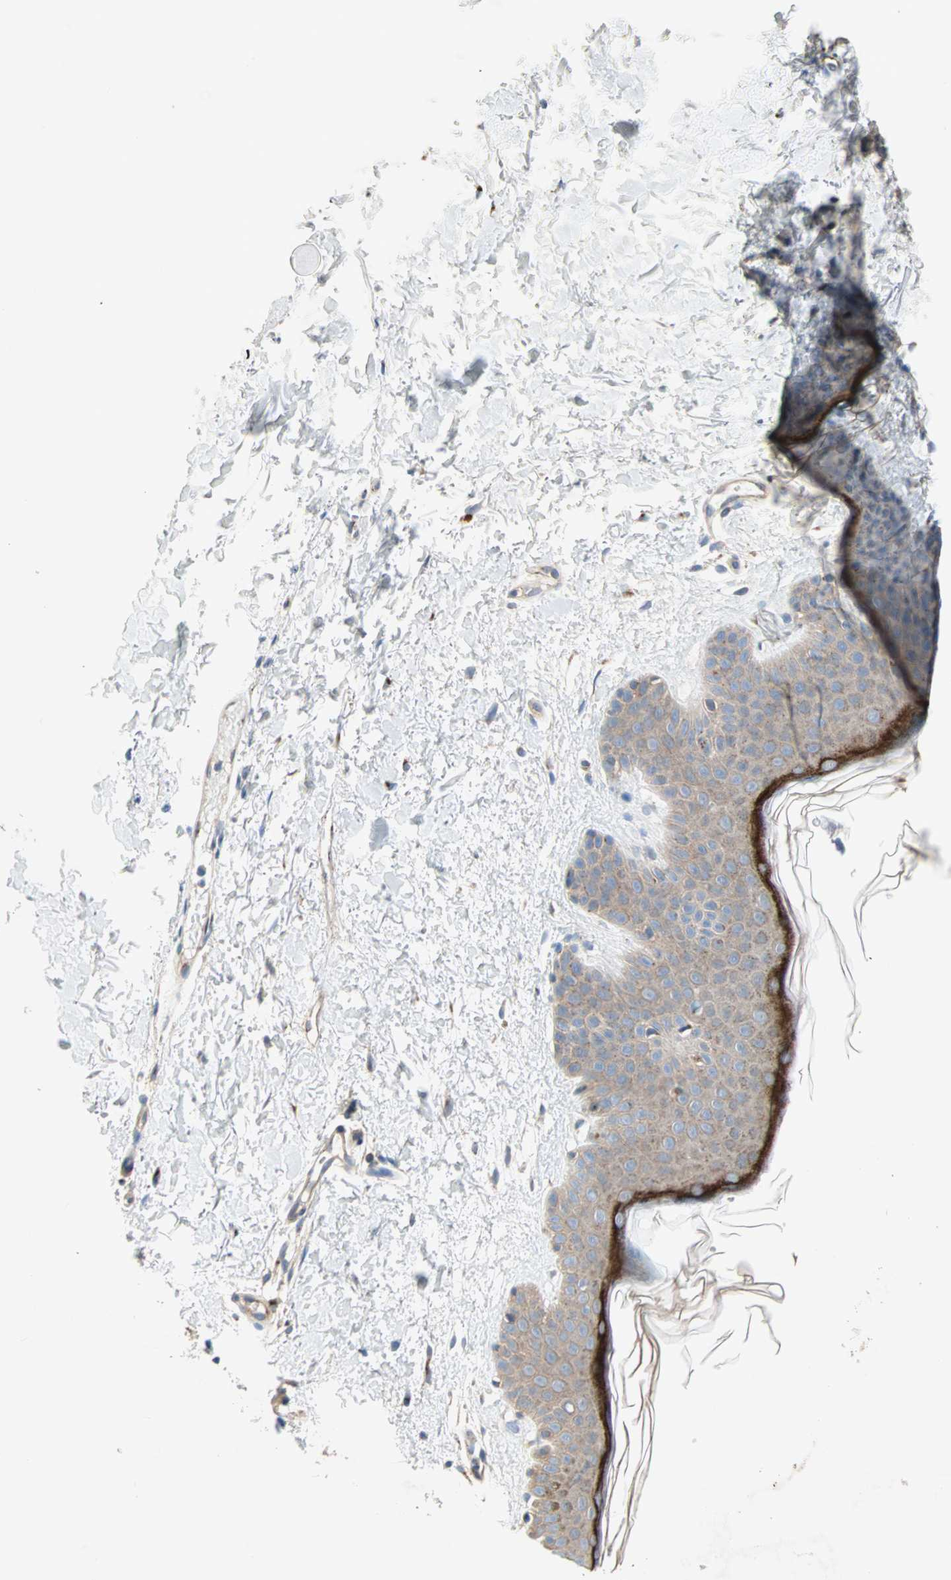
{"staining": {"intensity": "negative", "quantity": "none", "location": "none"}, "tissue": "skin", "cell_type": "Fibroblasts", "image_type": "normal", "snomed": [{"axis": "morphology", "description": "Normal tissue, NOS"}, {"axis": "topography", "description": "Skin"}], "caption": "Fibroblasts are negative for brown protein staining in normal skin. (Brightfield microscopy of DAB (3,3'-diaminobenzidine) IHC at high magnification).", "gene": "PDE8A", "patient": {"sex": "female", "age": 56}}